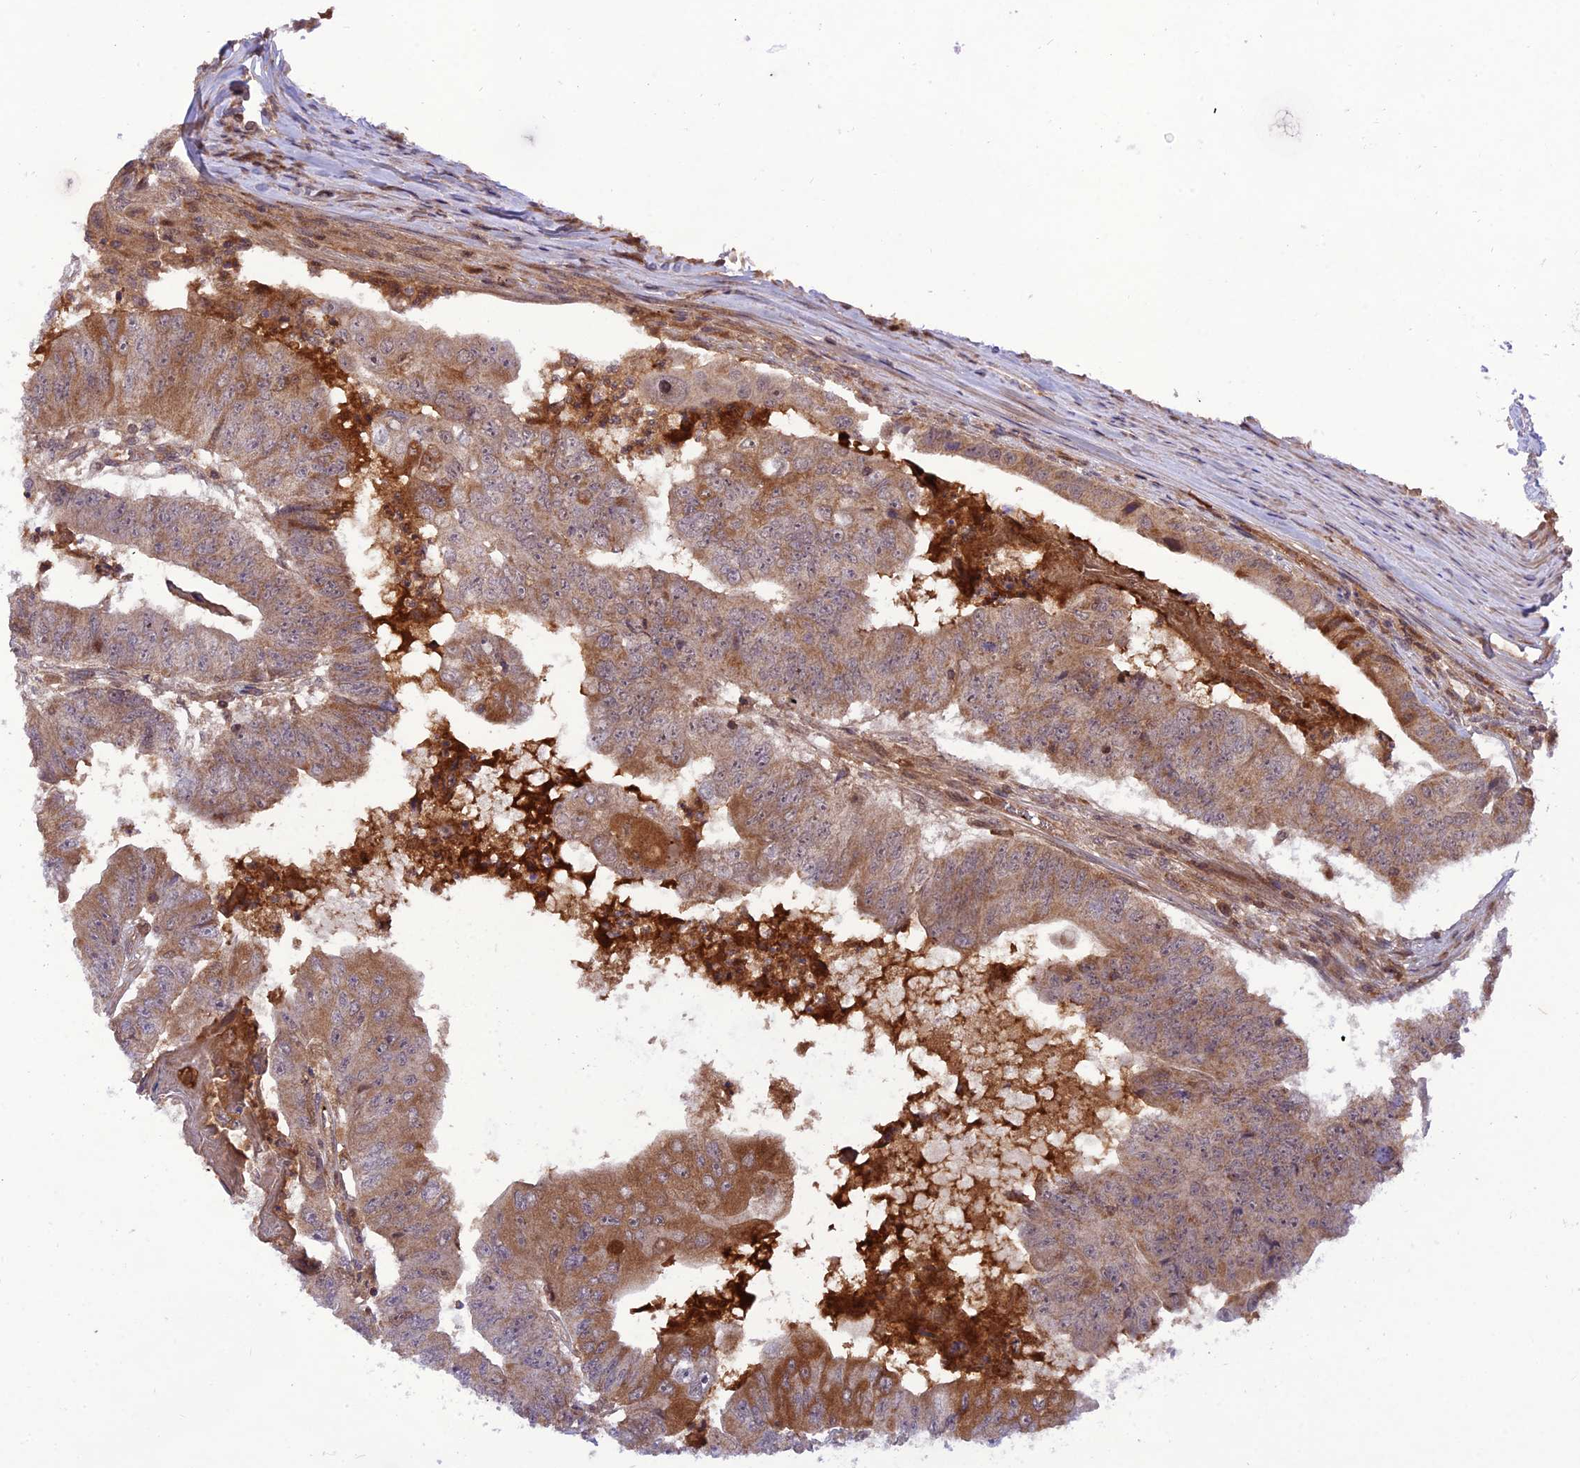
{"staining": {"intensity": "moderate", "quantity": ">75%", "location": "cytoplasmic/membranous"}, "tissue": "colorectal cancer", "cell_type": "Tumor cells", "image_type": "cancer", "snomed": [{"axis": "morphology", "description": "Adenocarcinoma, NOS"}, {"axis": "topography", "description": "Colon"}], "caption": "Immunohistochemistry (IHC) (DAB) staining of human colorectal cancer reveals moderate cytoplasmic/membranous protein staining in approximately >75% of tumor cells.", "gene": "NDUFC1", "patient": {"sex": "female", "age": 67}}